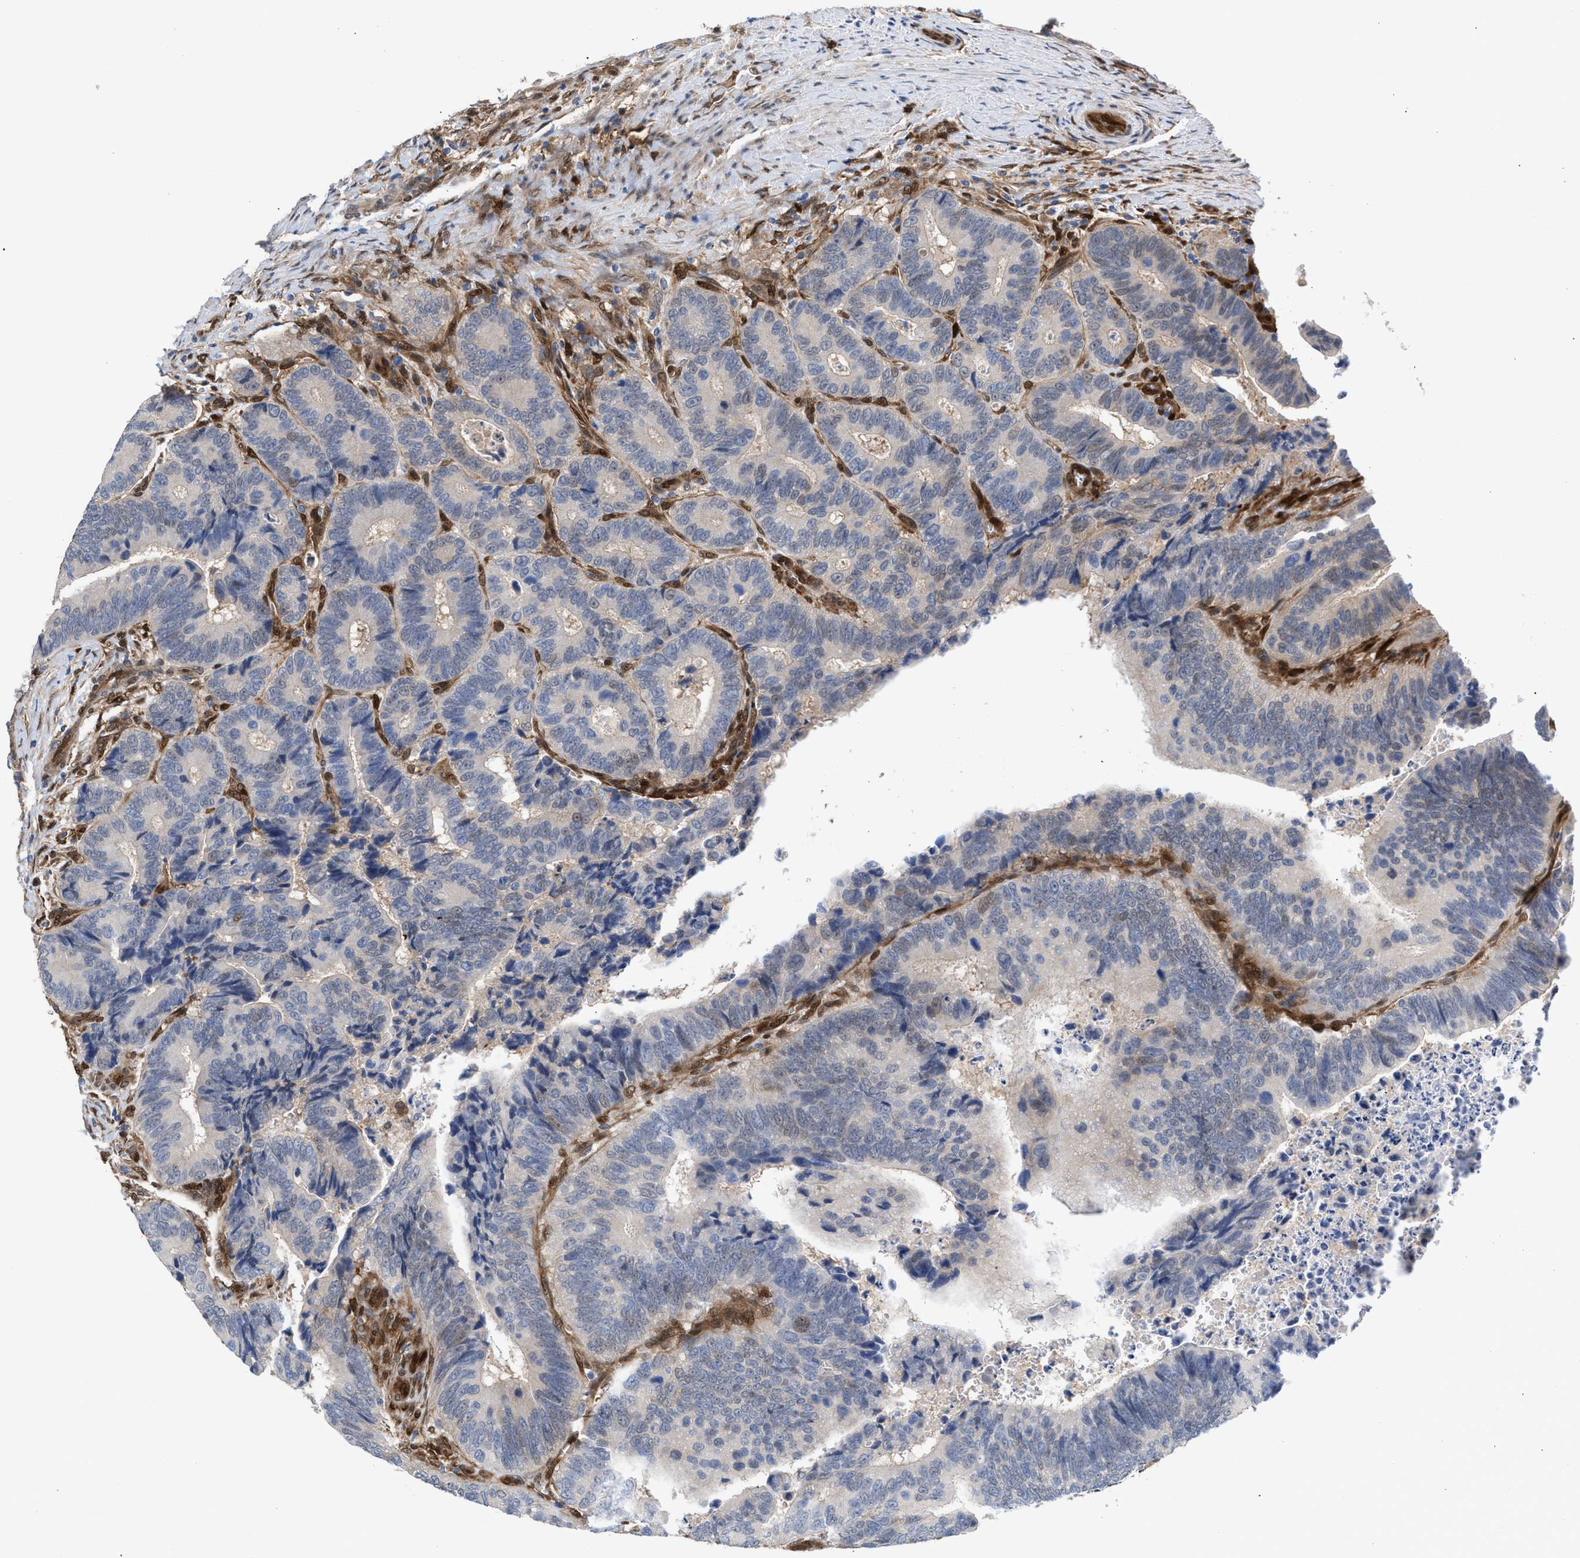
{"staining": {"intensity": "negative", "quantity": "none", "location": "none"}, "tissue": "colorectal cancer", "cell_type": "Tumor cells", "image_type": "cancer", "snomed": [{"axis": "morphology", "description": "Inflammation, NOS"}, {"axis": "morphology", "description": "Adenocarcinoma, NOS"}, {"axis": "topography", "description": "Colon"}], "caption": "DAB immunohistochemical staining of adenocarcinoma (colorectal) demonstrates no significant positivity in tumor cells.", "gene": "TP53I3", "patient": {"sex": "male", "age": 72}}